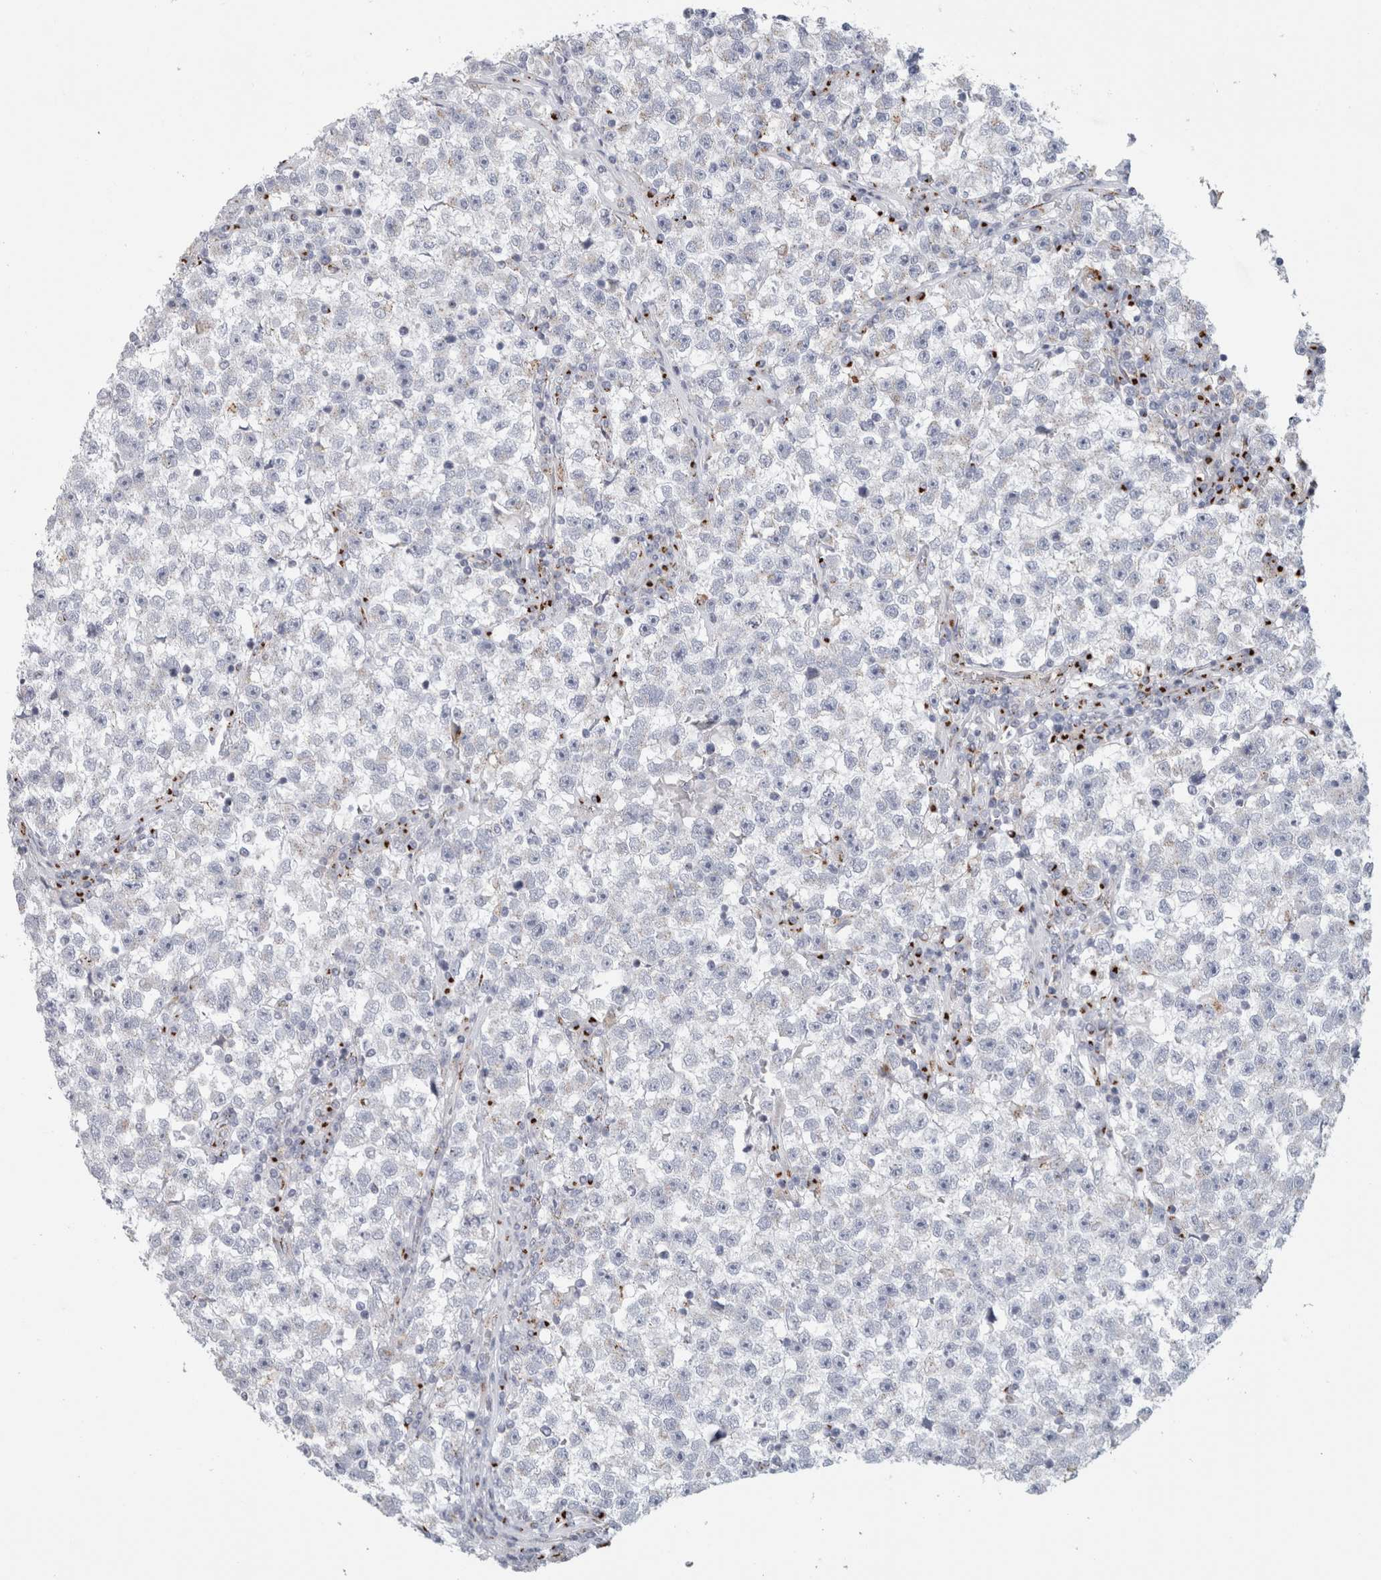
{"staining": {"intensity": "negative", "quantity": "none", "location": "none"}, "tissue": "testis cancer", "cell_type": "Tumor cells", "image_type": "cancer", "snomed": [{"axis": "morphology", "description": "Seminoma, NOS"}, {"axis": "topography", "description": "Testis"}], "caption": "Immunohistochemical staining of human testis cancer demonstrates no significant positivity in tumor cells.", "gene": "MCFD2", "patient": {"sex": "male", "age": 22}}